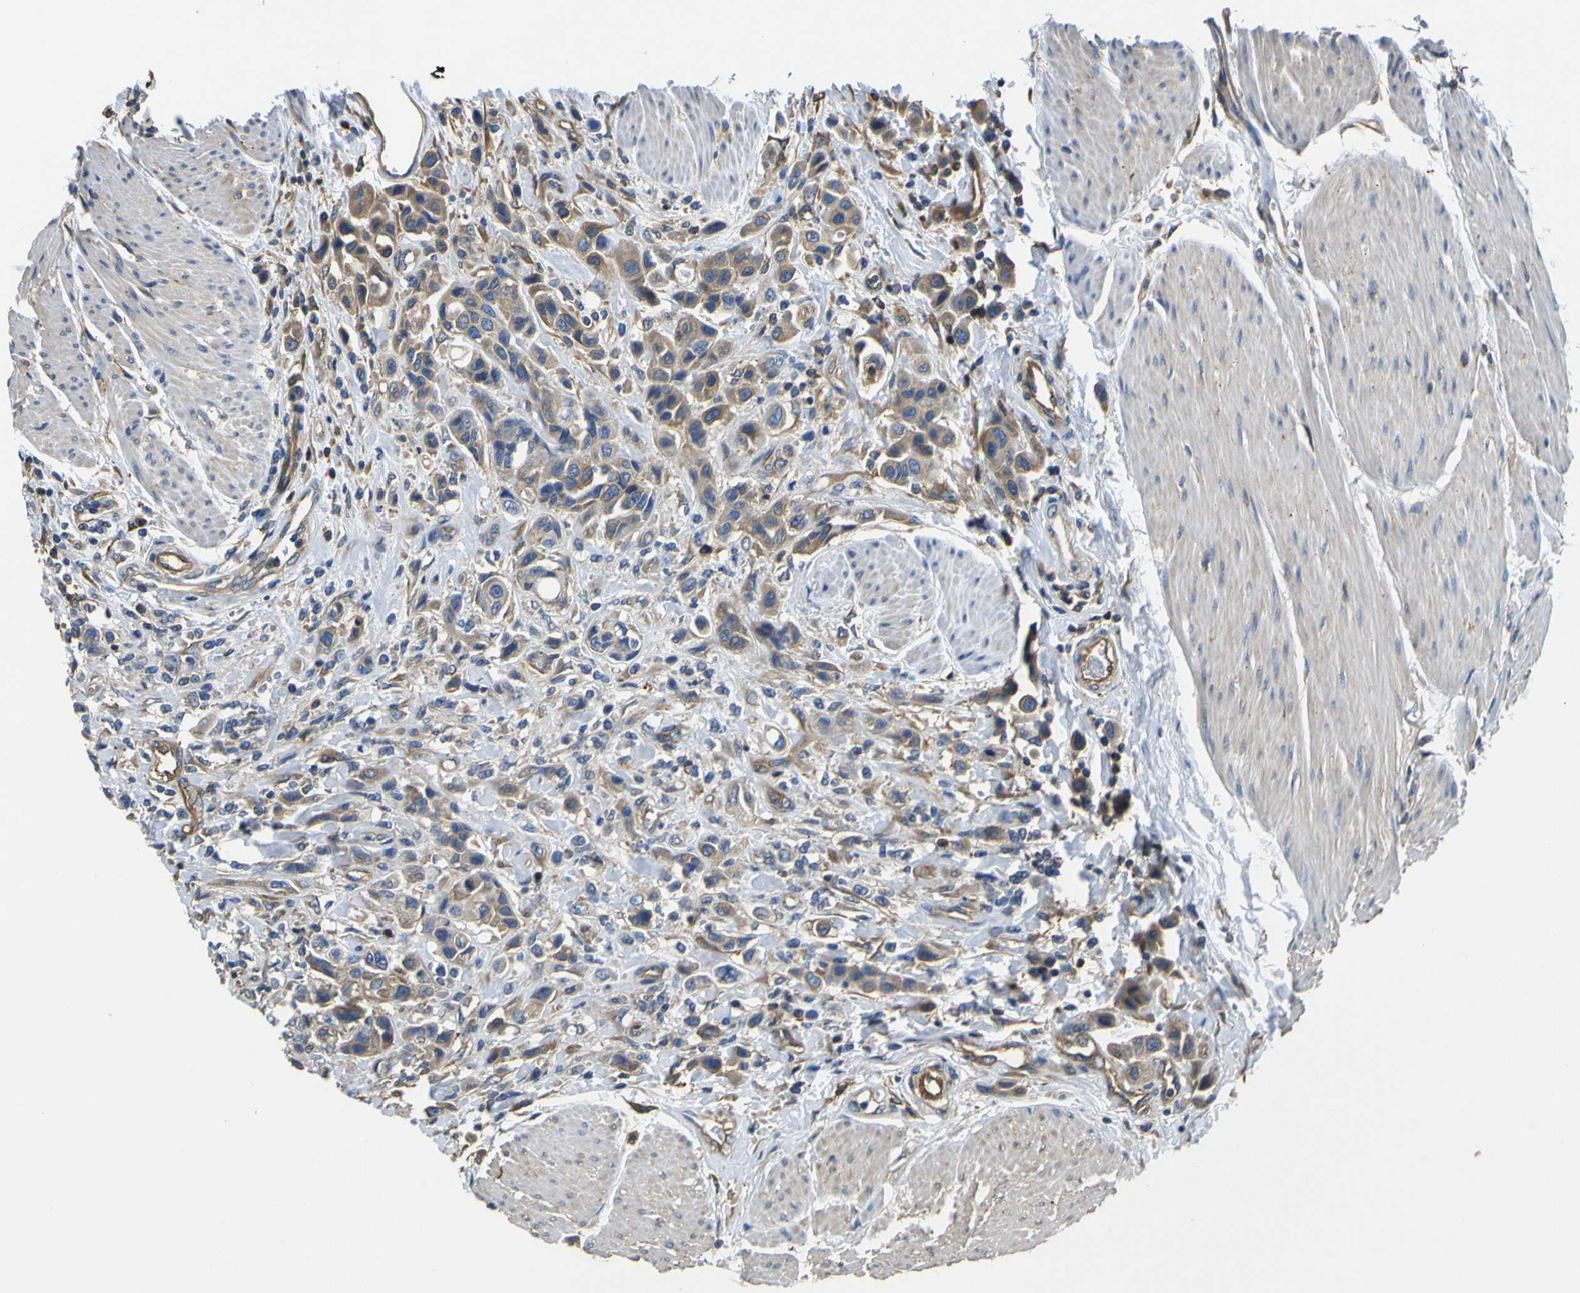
{"staining": {"intensity": "moderate", "quantity": ">75%", "location": "cytoplasmic/membranous"}, "tissue": "urothelial cancer", "cell_type": "Tumor cells", "image_type": "cancer", "snomed": [{"axis": "morphology", "description": "Urothelial carcinoma, High grade"}, {"axis": "topography", "description": "Urinary bladder"}], "caption": "Moderate cytoplasmic/membranous staining is identified in about >75% of tumor cells in urothelial carcinoma (high-grade).", "gene": "TUBB", "patient": {"sex": "male", "age": 50}}